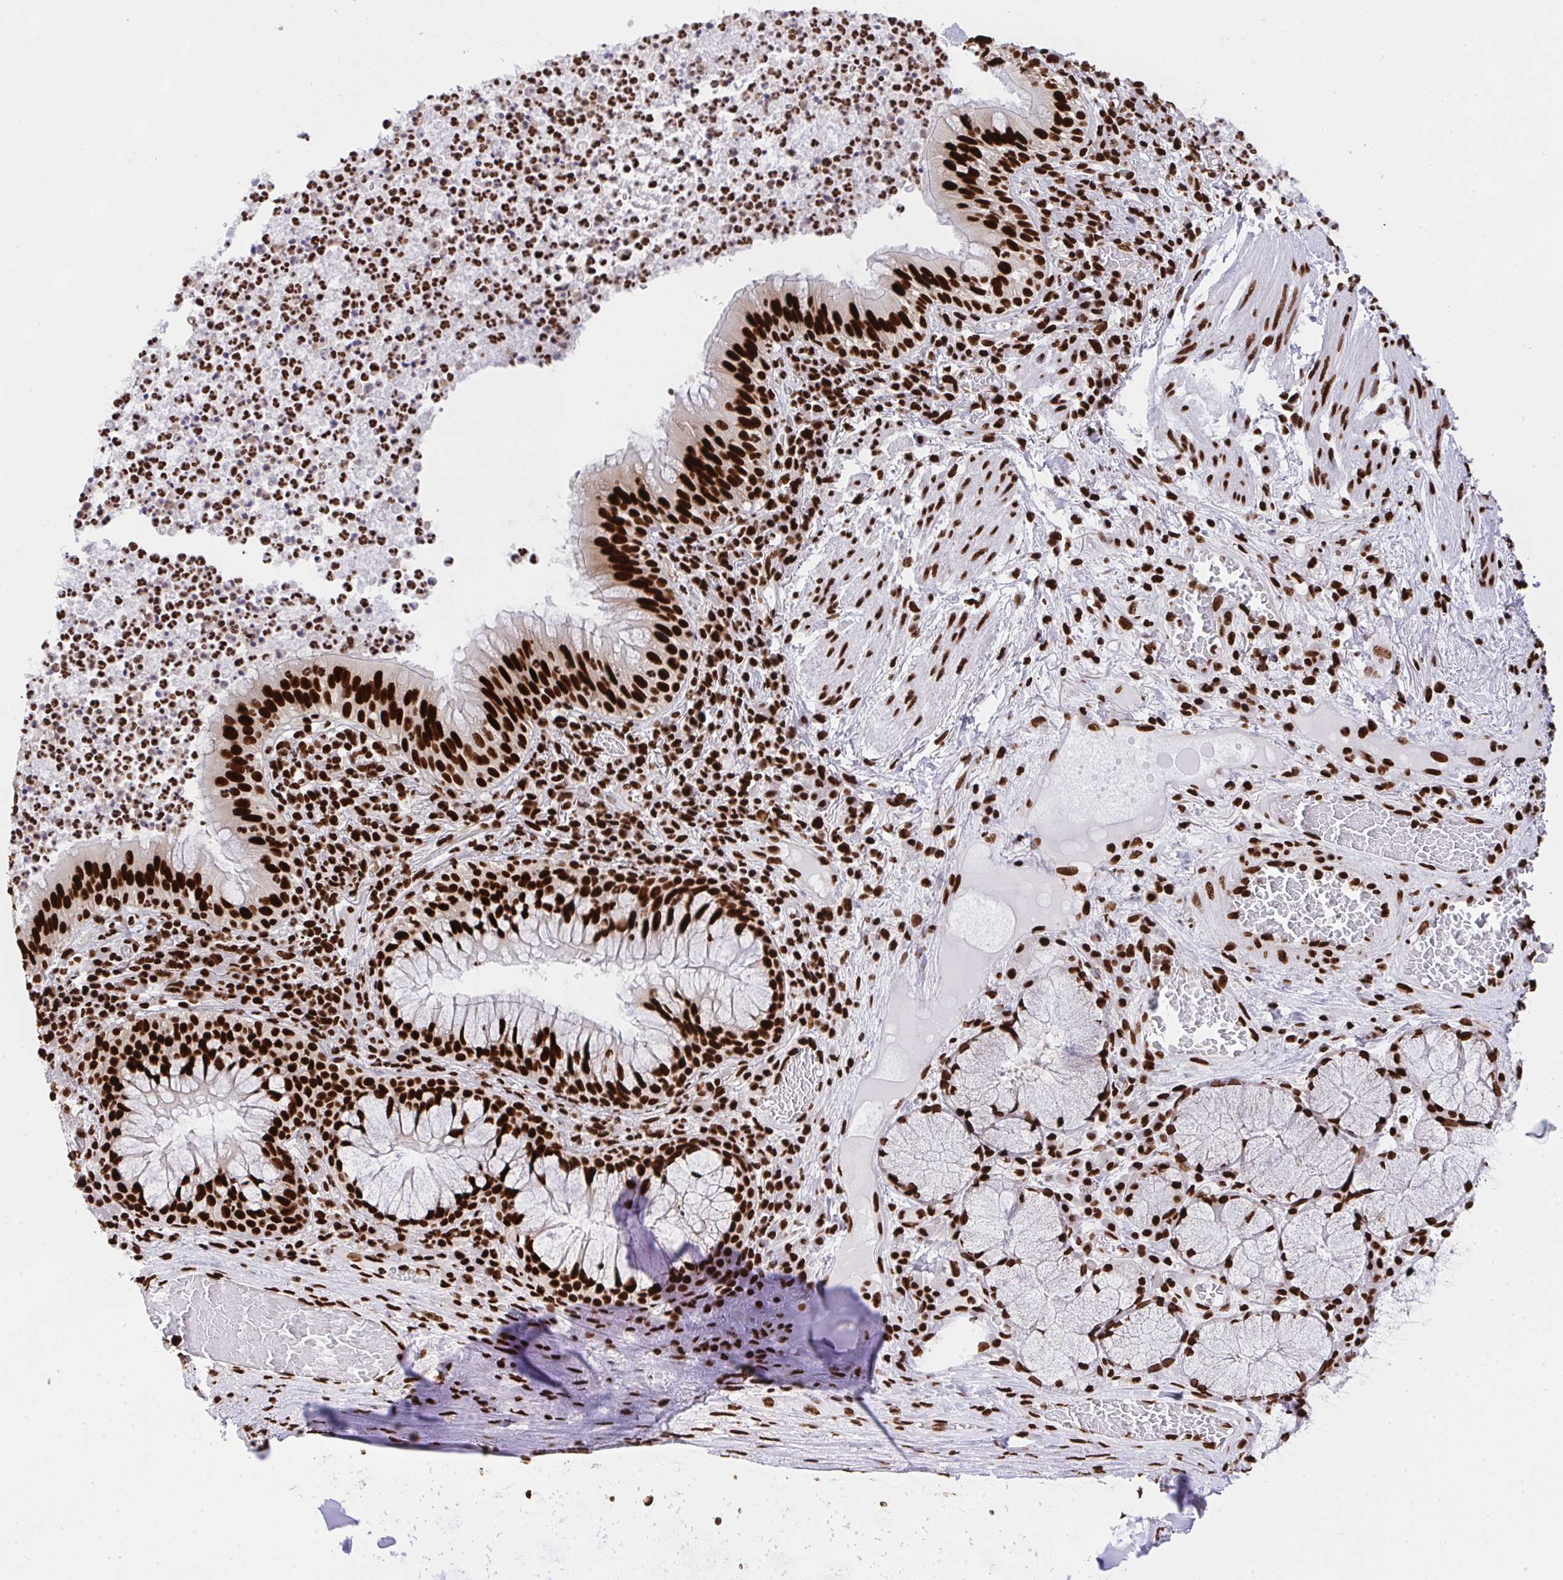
{"staining": {"intensity": "strong", "quantity": ">75%", "location": "nuclear"}, "tissue": "bronchus", "cell_type": "Respiratory epithelial cells", "image_type": "normal", "snomed": [{"axis": "morphology", "description": "Normal tissue, NOS"}, {"axis": "topography", "description": "Lymph node"}, {"axis": "topography", "description": "Bronchus"}], "caption": "Brown immunohistochemical staining in normal human bronchus demonstrates strong nuclear expression in approximately >75% of respiratory epithelial cells.", "gene": "HNRNPL", "patient": {"sex": "male", "age": 56}}